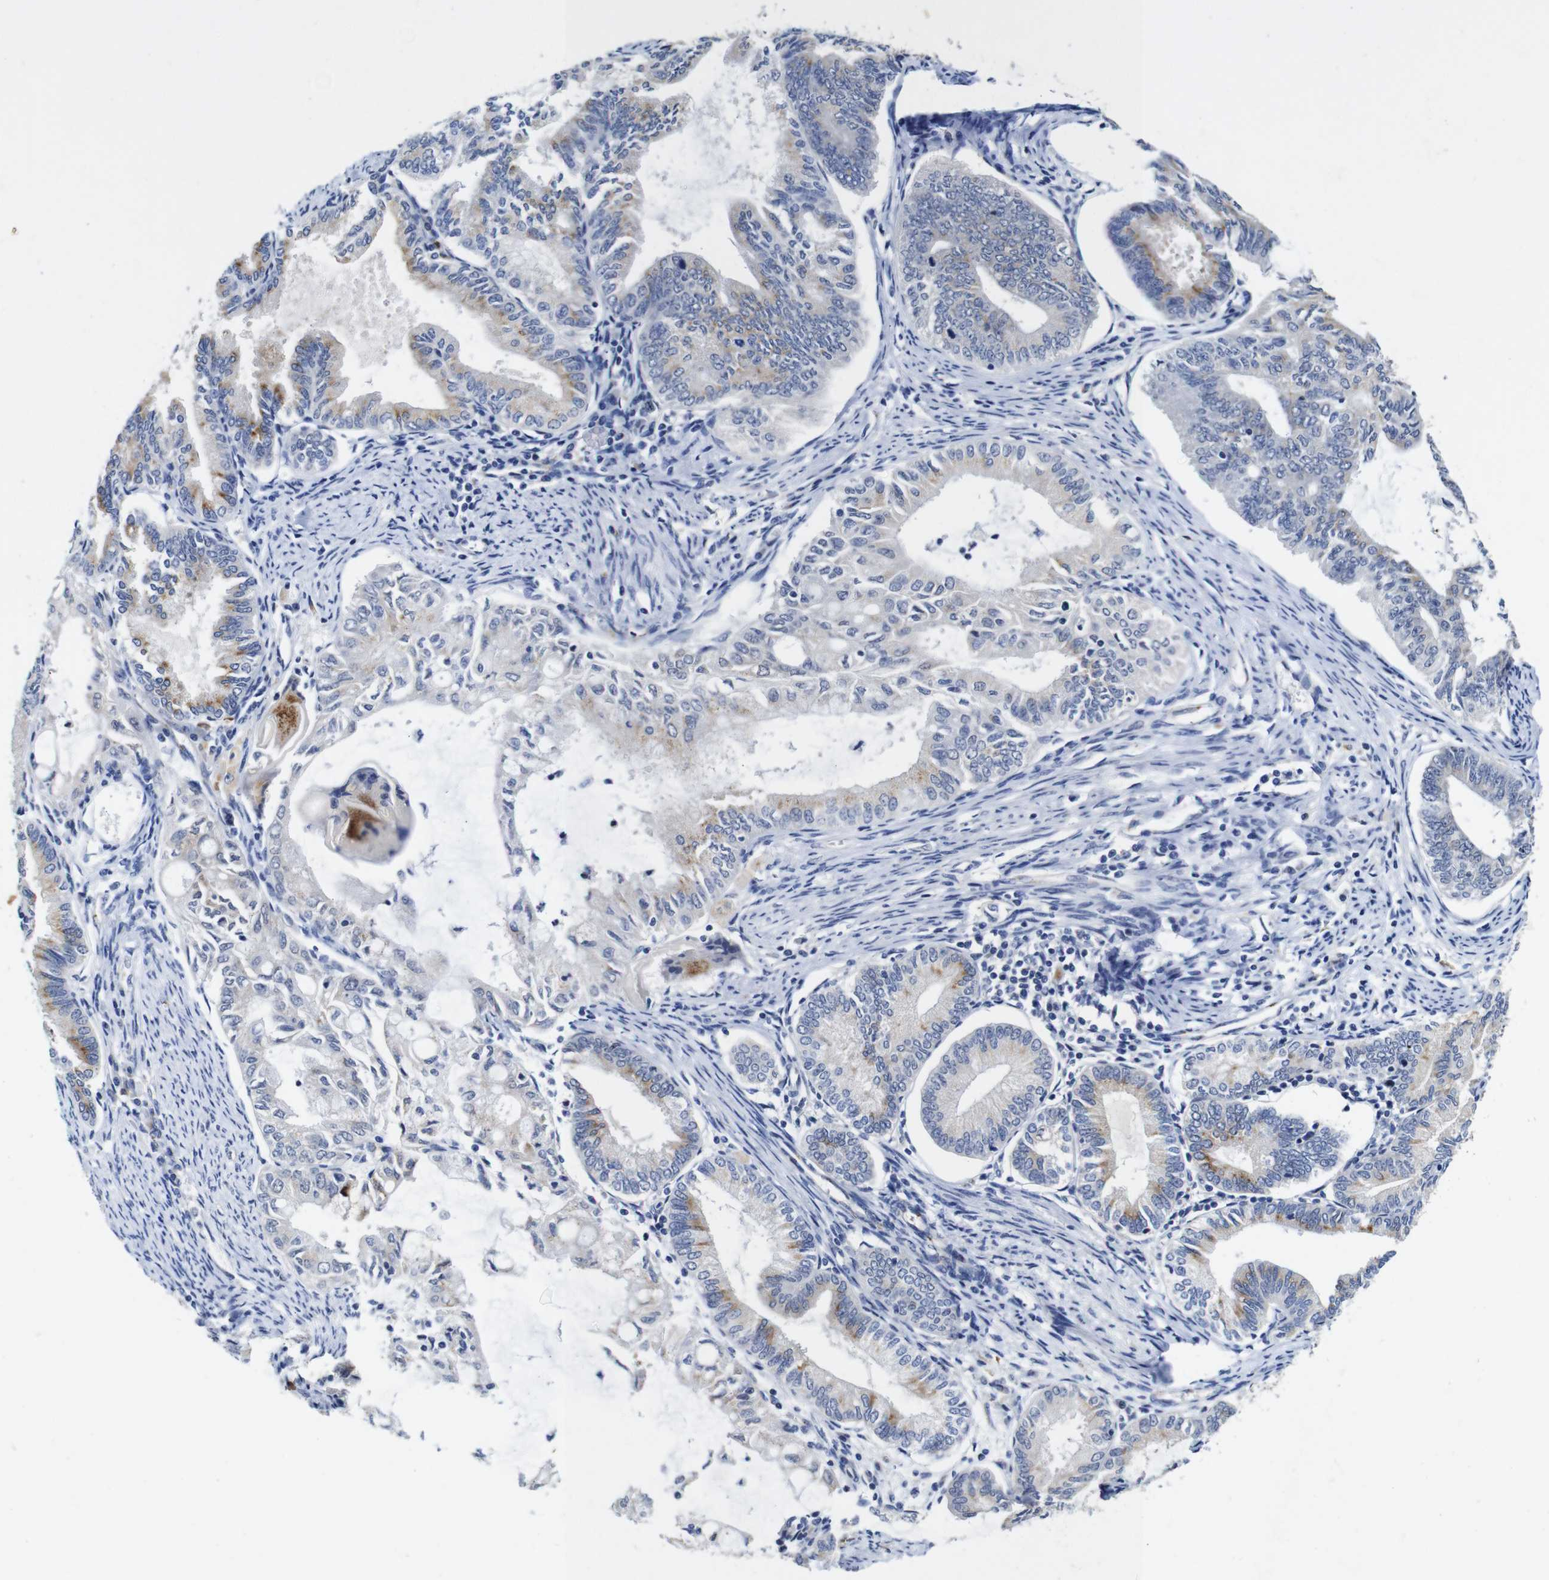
{"staining": {"intensity": "moderate", "quantity": "25%-75%", "location": "cytoplasmic/membranous"}, "tissue": "endometrial cancer", "cell_type": "Tumor cells", "image_type": "cancer", "snomed": [{"axis": "morphology", "description": "Adenocarcinoma, NOS"}, {"axis": "topography", "description": "Endometrium"}], "caption": "Endometrial cancer was stained to show a protein in brown. There is medium levels of moderate cytoplasmic/membranous staining in about 25%-75% of tumor cells.", "gene": "FURIN", "patient": {"sex": "female", "age": 86}}